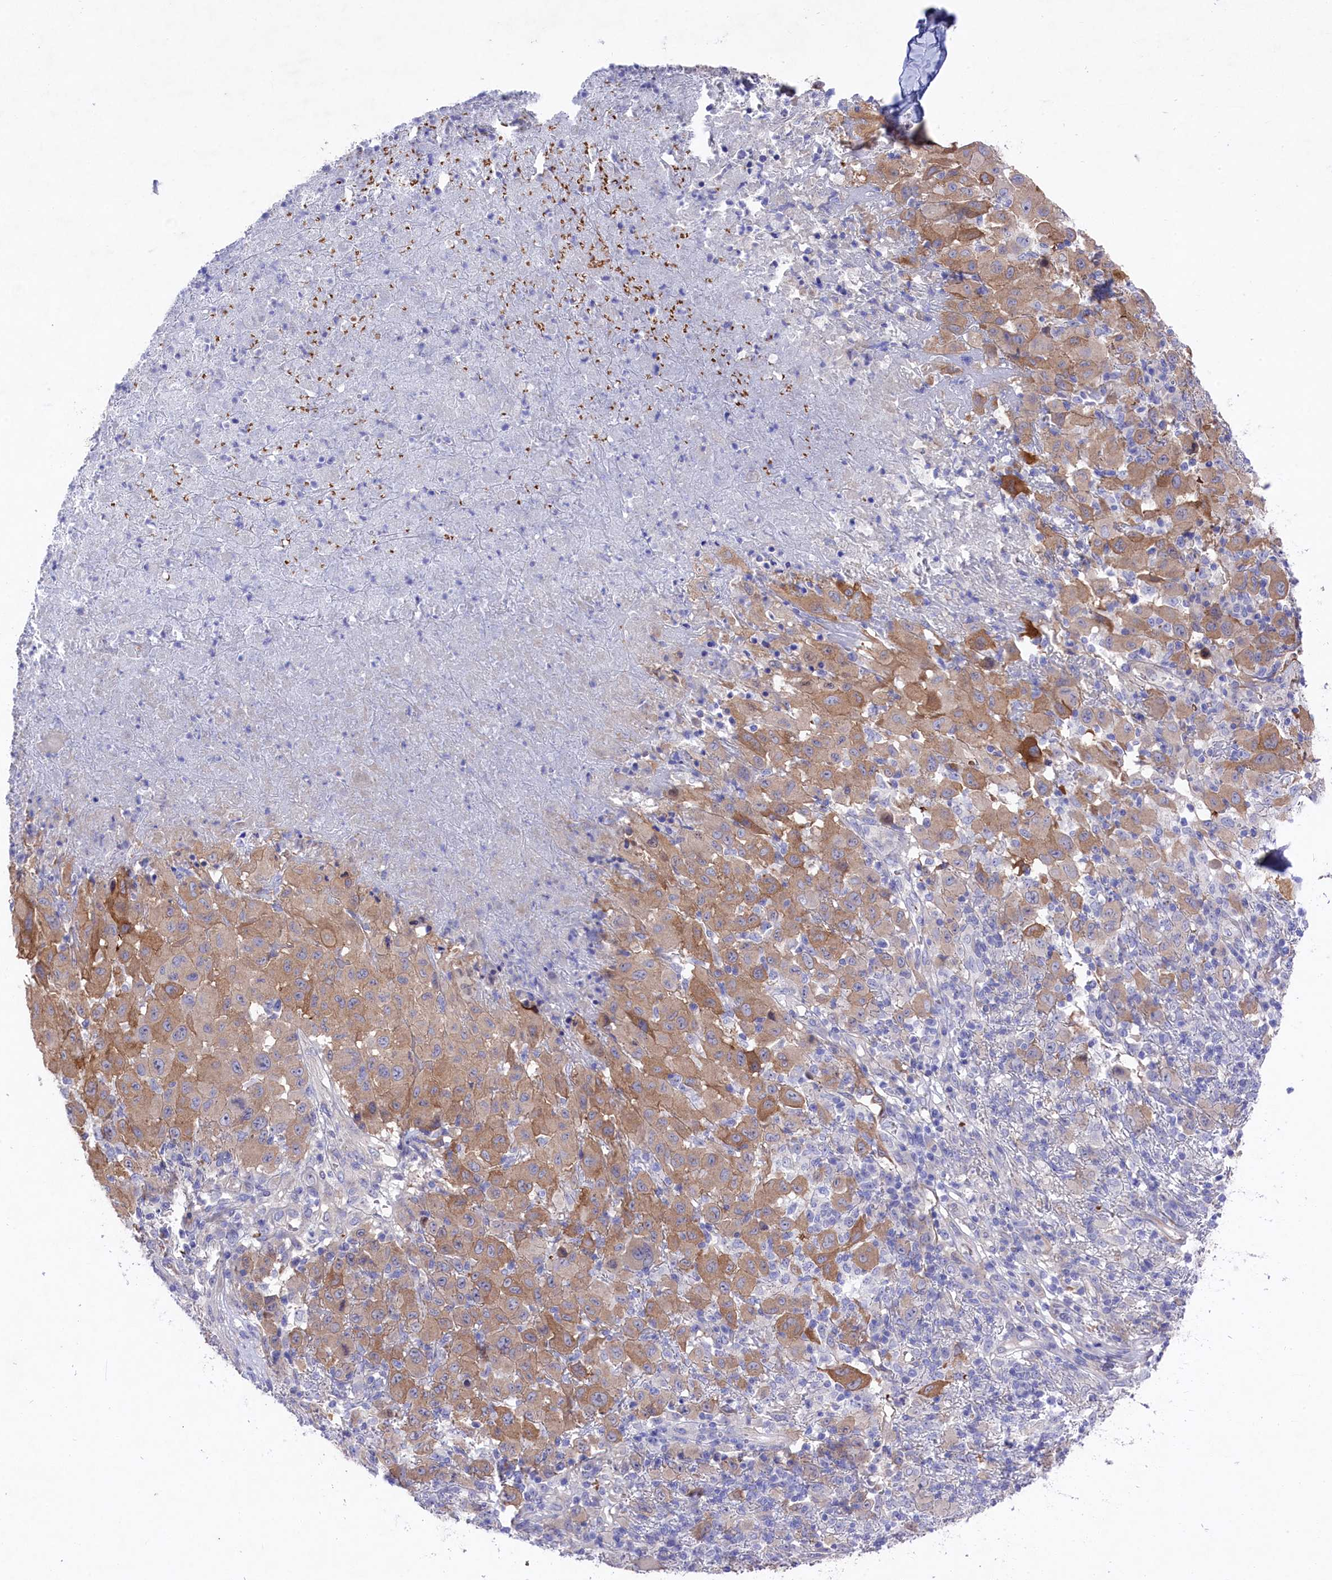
{"staining": {"intensity": "moderate", "quantity": ">75%", "location": "cytoplasmic/membranous"}, "tissue": "melanoma", "cell_type": "Tumor cells", "image_type": "cancer", "snomed": [{"axis": "morphology", "description": "Malignant melanoma, NOS"}, {"axis": "topography", "description": "Skin"}], "caption": "Protein staining shows moderate cytoplasmic/membranous expression in approximately >75% of tumor cells in malignant melanoma. The staining was performed using DAB (3,3'-diaminobenzidine) to visualize the protein expression in brown, while the nuclei were stained in blue with hematoxylin (Magnification: 20x).", "gene": "LHFPL4", "patient": {"sex": "male", "age": 73}}